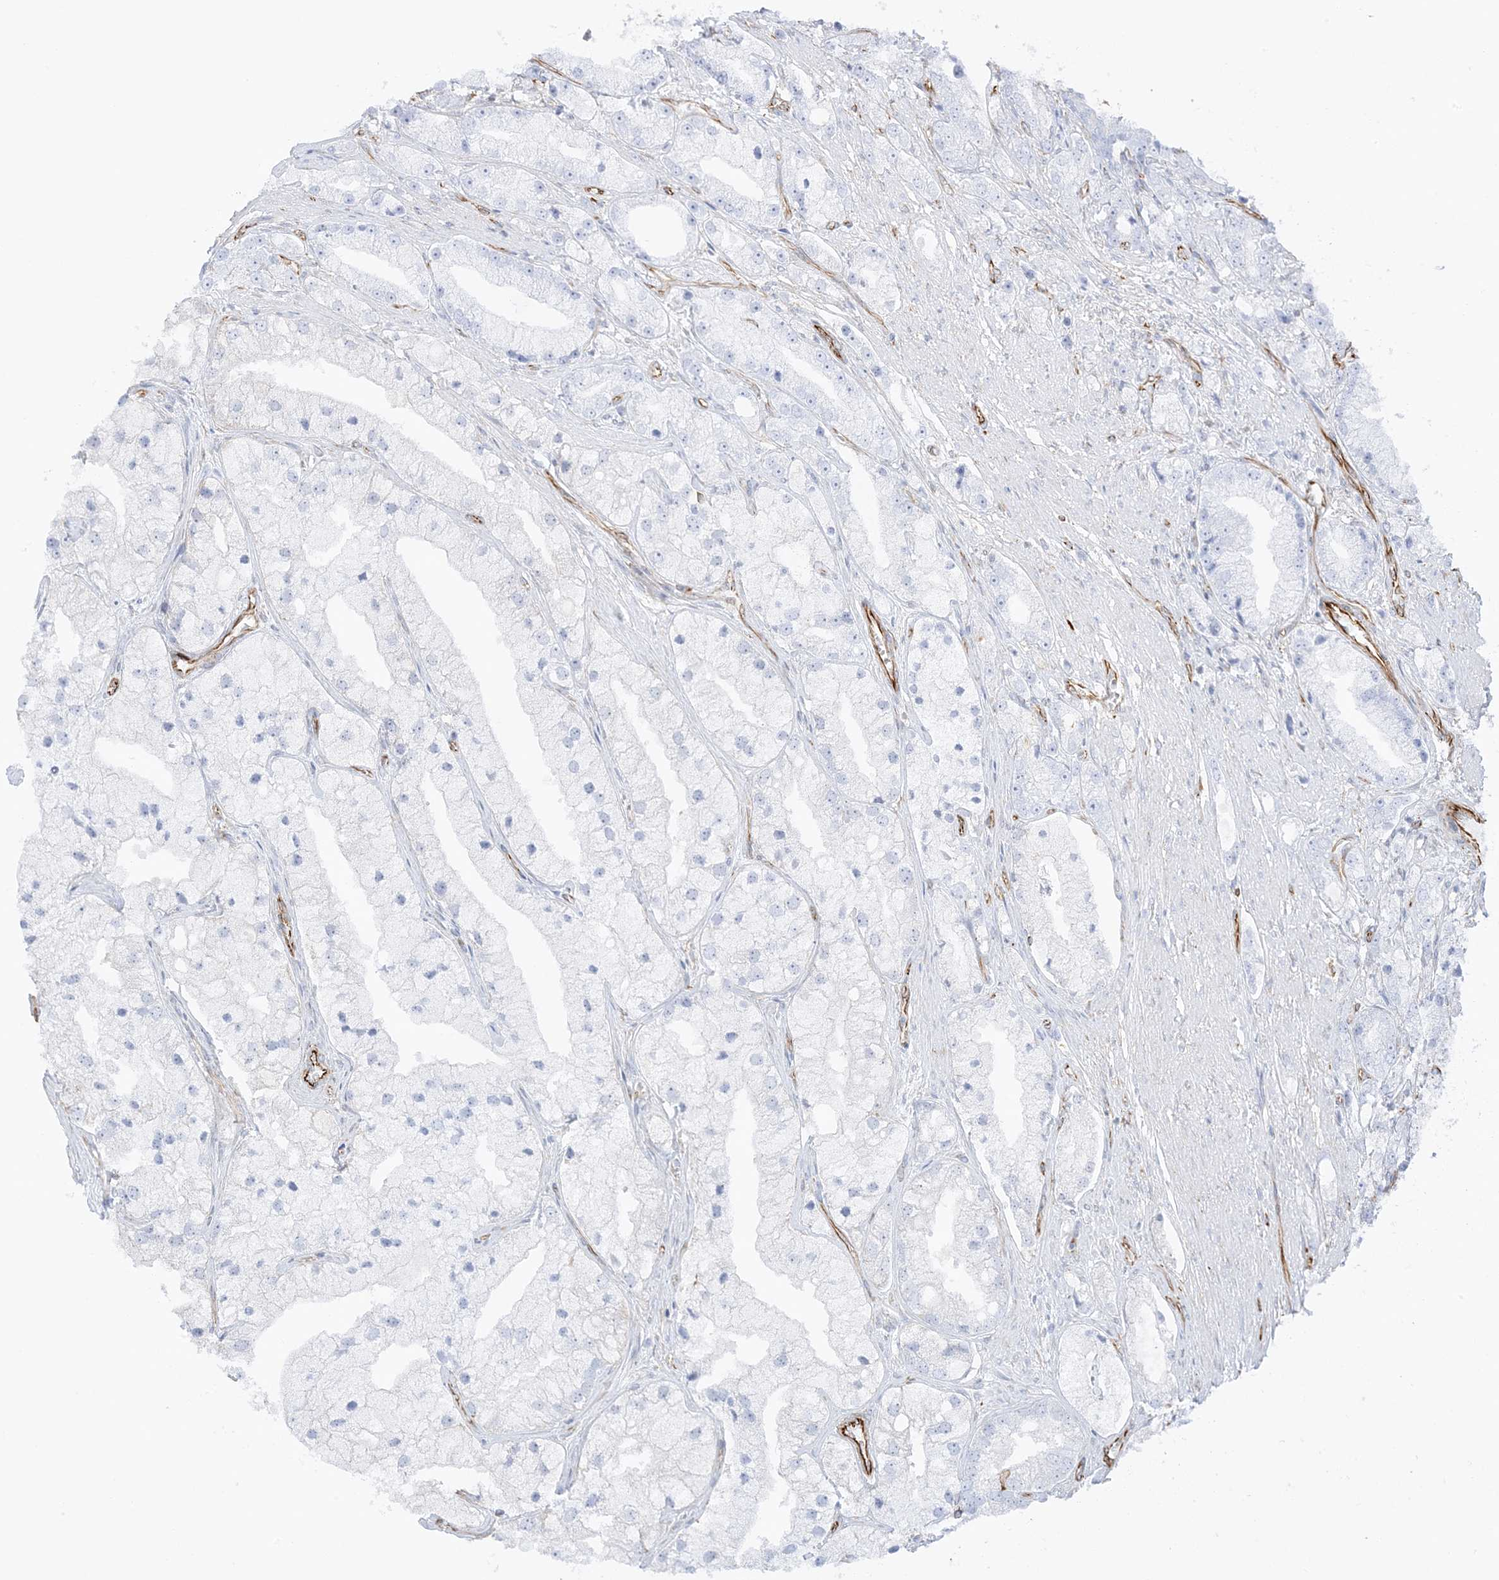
{"staining": {"intensity": "negative", "quantity": "none", "location": "none"}, "tissue": "prostate cancer", "cell_type": "Tumor cells", "image_type": "cancer", "snomed": [{"axis": "morphology", "description": "Adenocarcinoma, High grade"}, {"axis": "topography", "description": "Prostate"}], "caption": "The photomicrograph exhibits no staining of tumor cells in prostate high-grade adenocarcinoma.", "gene": "PID1", "patient": {"sex": "male", "age": 50}}